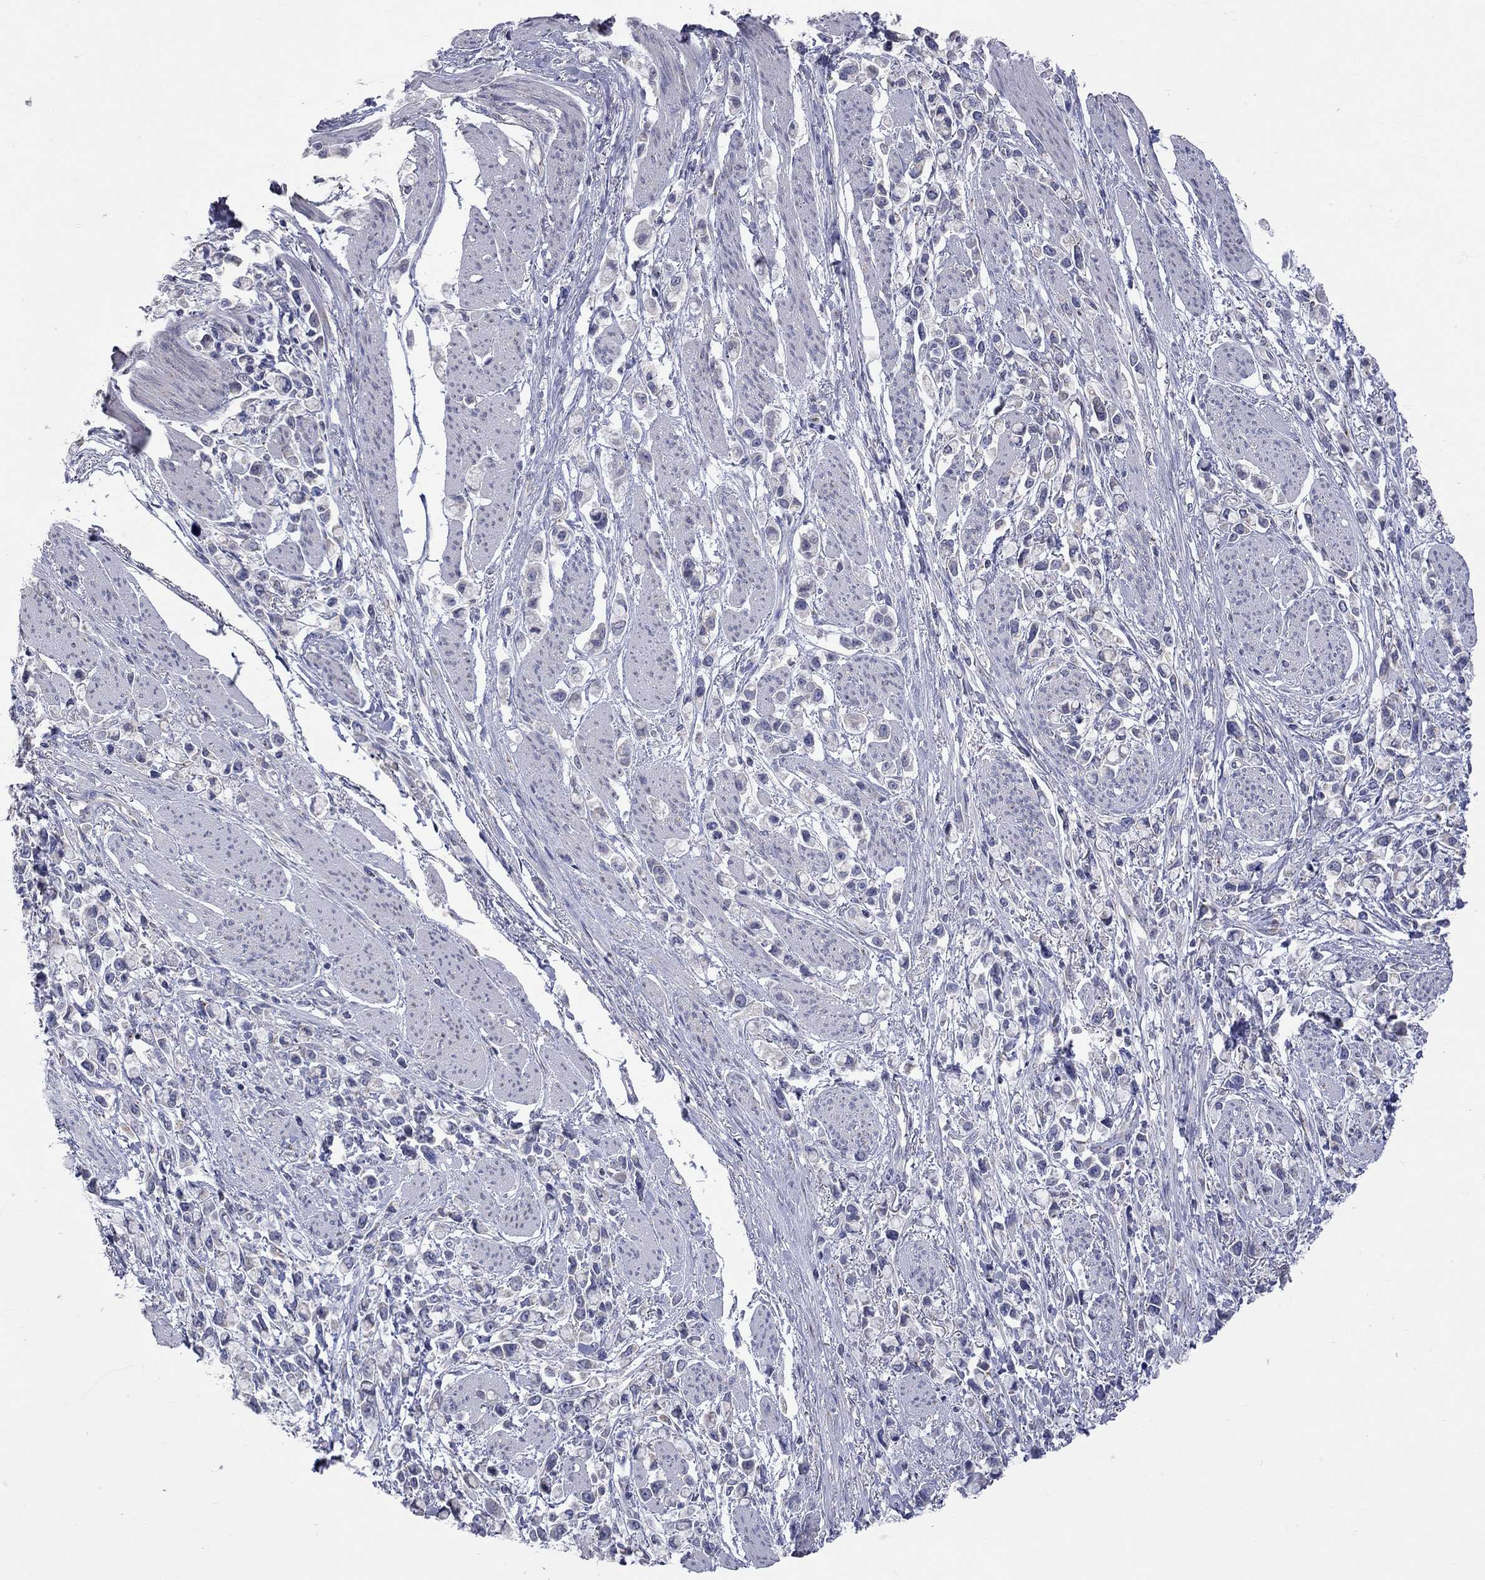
{"staining": {"intensity": "negative", "quantity": "none", "location": "none"}, "tissue": "stomach cancer", "cell_type": "Tumor cells", "image_type": "cancer", "snomed": [{"axis": "morphology", "description": "Adenocarcinoma, NOS"}, {"axis": "topography", "description": "Stomach"}], "caption": "Immunohistochemistry histopathology image of human stomach cancer stained for a protein (brown), which shows no expression in tumor cells.", "gene": "OPRK1", "patient": {"sex": "female", "age": 81}}